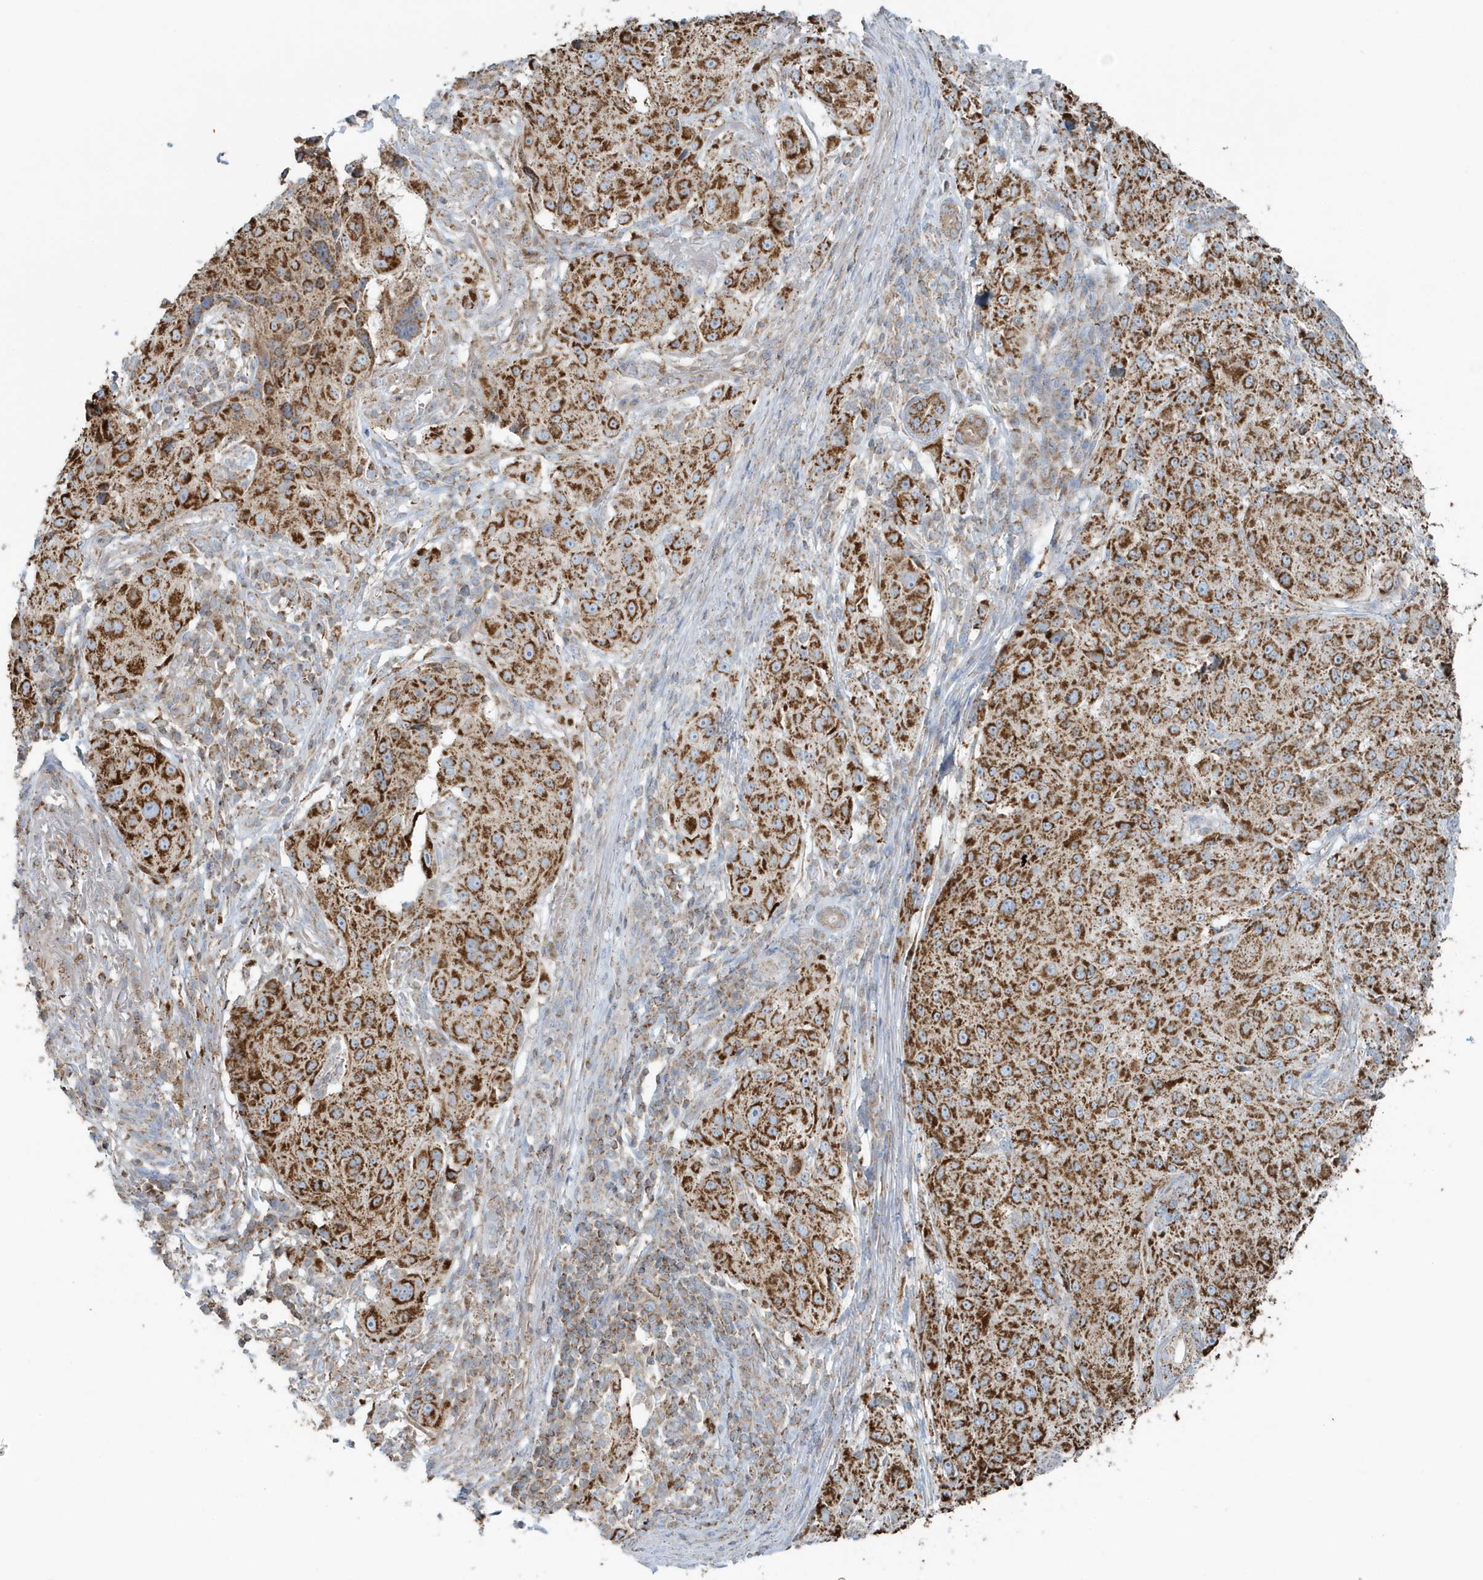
{"staining": {"intensity": "strong", "quantity": ">75%", "location": "cytoplasmic/membranous"}, "tissue": "melanoma", "cell_type": "Tumor cells", "image_type": "cancer", "snomed": [{"axis": "morphology", "description": "Necrosis, NOS"}, {"axis": "morphology", "description": "Malignant melanoma, NOS"}, {"axis": "topography", "description": "Skin"}], "caption": "Malignant melanoma stained with IHC displays strong cytoplasmic/membranous expression in approximately >75% of tumor cells. Immunohistochemistry stains the protein in brown and the nuclei are stained blue.", "gene": "RAB11FIP3", "patient": {"sex": "female", "age": 87}}